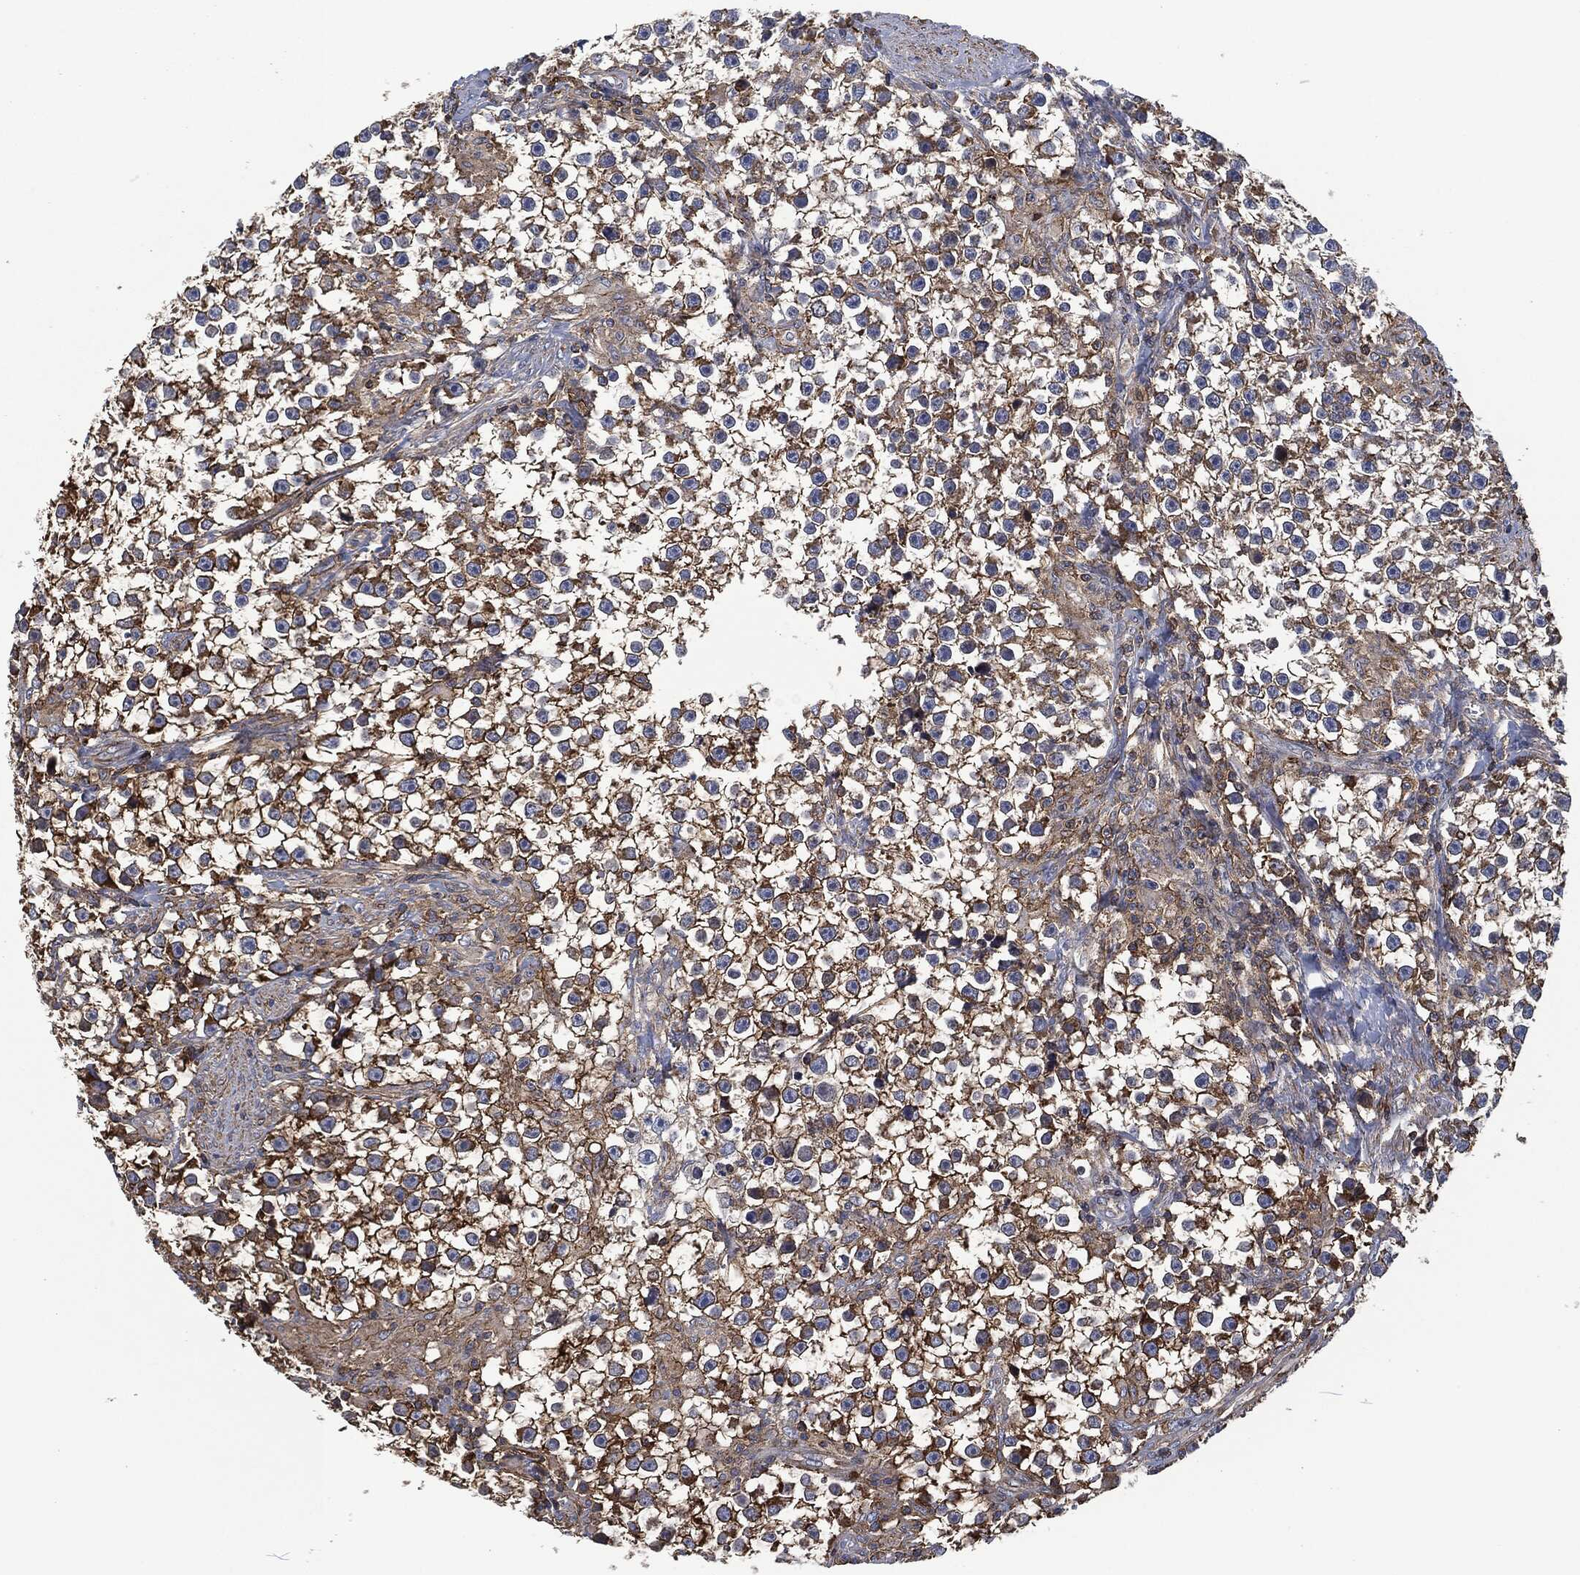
{"staining": {"intensity": "strong", "quantity": "25%-75%", "location": "cytoplasmic/membranous"}, "tissue": "testis cancer", "cell_type": "Tumor cells", "image_type": "cancer", "snomed": [{"axis": "morphology", "description": "Seminoma, NOS"}, {"axis": "topography", "description": "Testis"}], "caption": "Human seminoma (testis) stained with a brown dye shows strong cytoplasmic/membranous positive staining in about 25%-75% of tumor cells.", "gene": "LGALS9", "patient": {"sex": "male", "age": 59}}